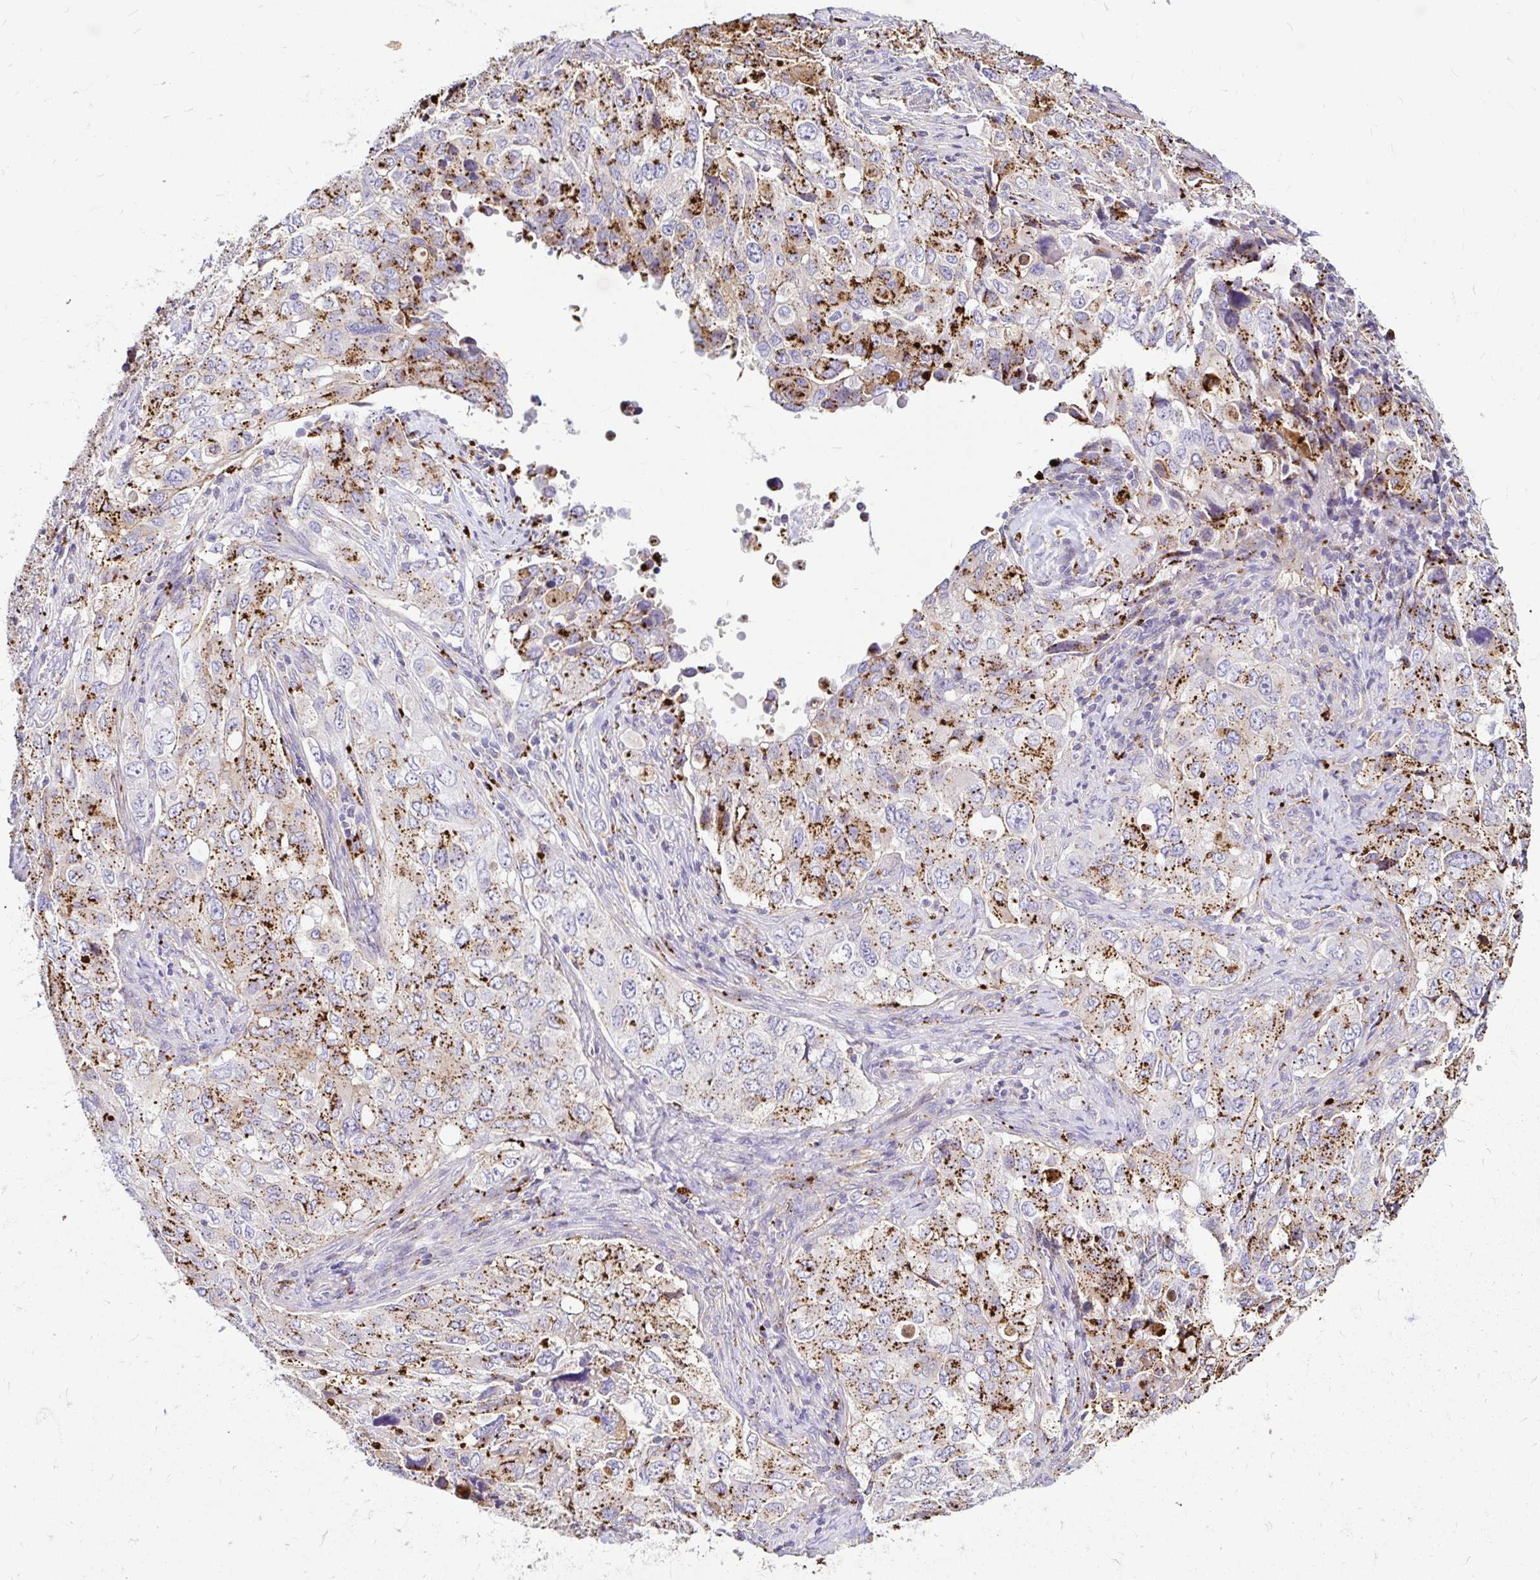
{"staining": {"intensity": "strong", "quantity": "25%-75%", "location": "cytoplasmic/membranous"}, "tissue": "lung cancer", "cell_type": "Tumor cells", "image_type": "cancer", "snomed": [{"axis": "morphology", "description": "Adenocarcinoma, NOS"}, {"axis": "morphology", "description": "Adenocarcinoma, metastatic, NOS"}, {"axis": "topography", "description": "Lymph node"}, {"axis": "topography", "description": "Lung"}], "caption": "Immunohistochemistry histopathology image of lung cancer (metastatic adenocarcinoma) stained for a protein (brown), which shows high levels of strong cytoplasmic/membranous positivity in about 25%-75% of tumor cells.", "gene": "FUCA1", "patient": {"sex": "female", "age": 42}}